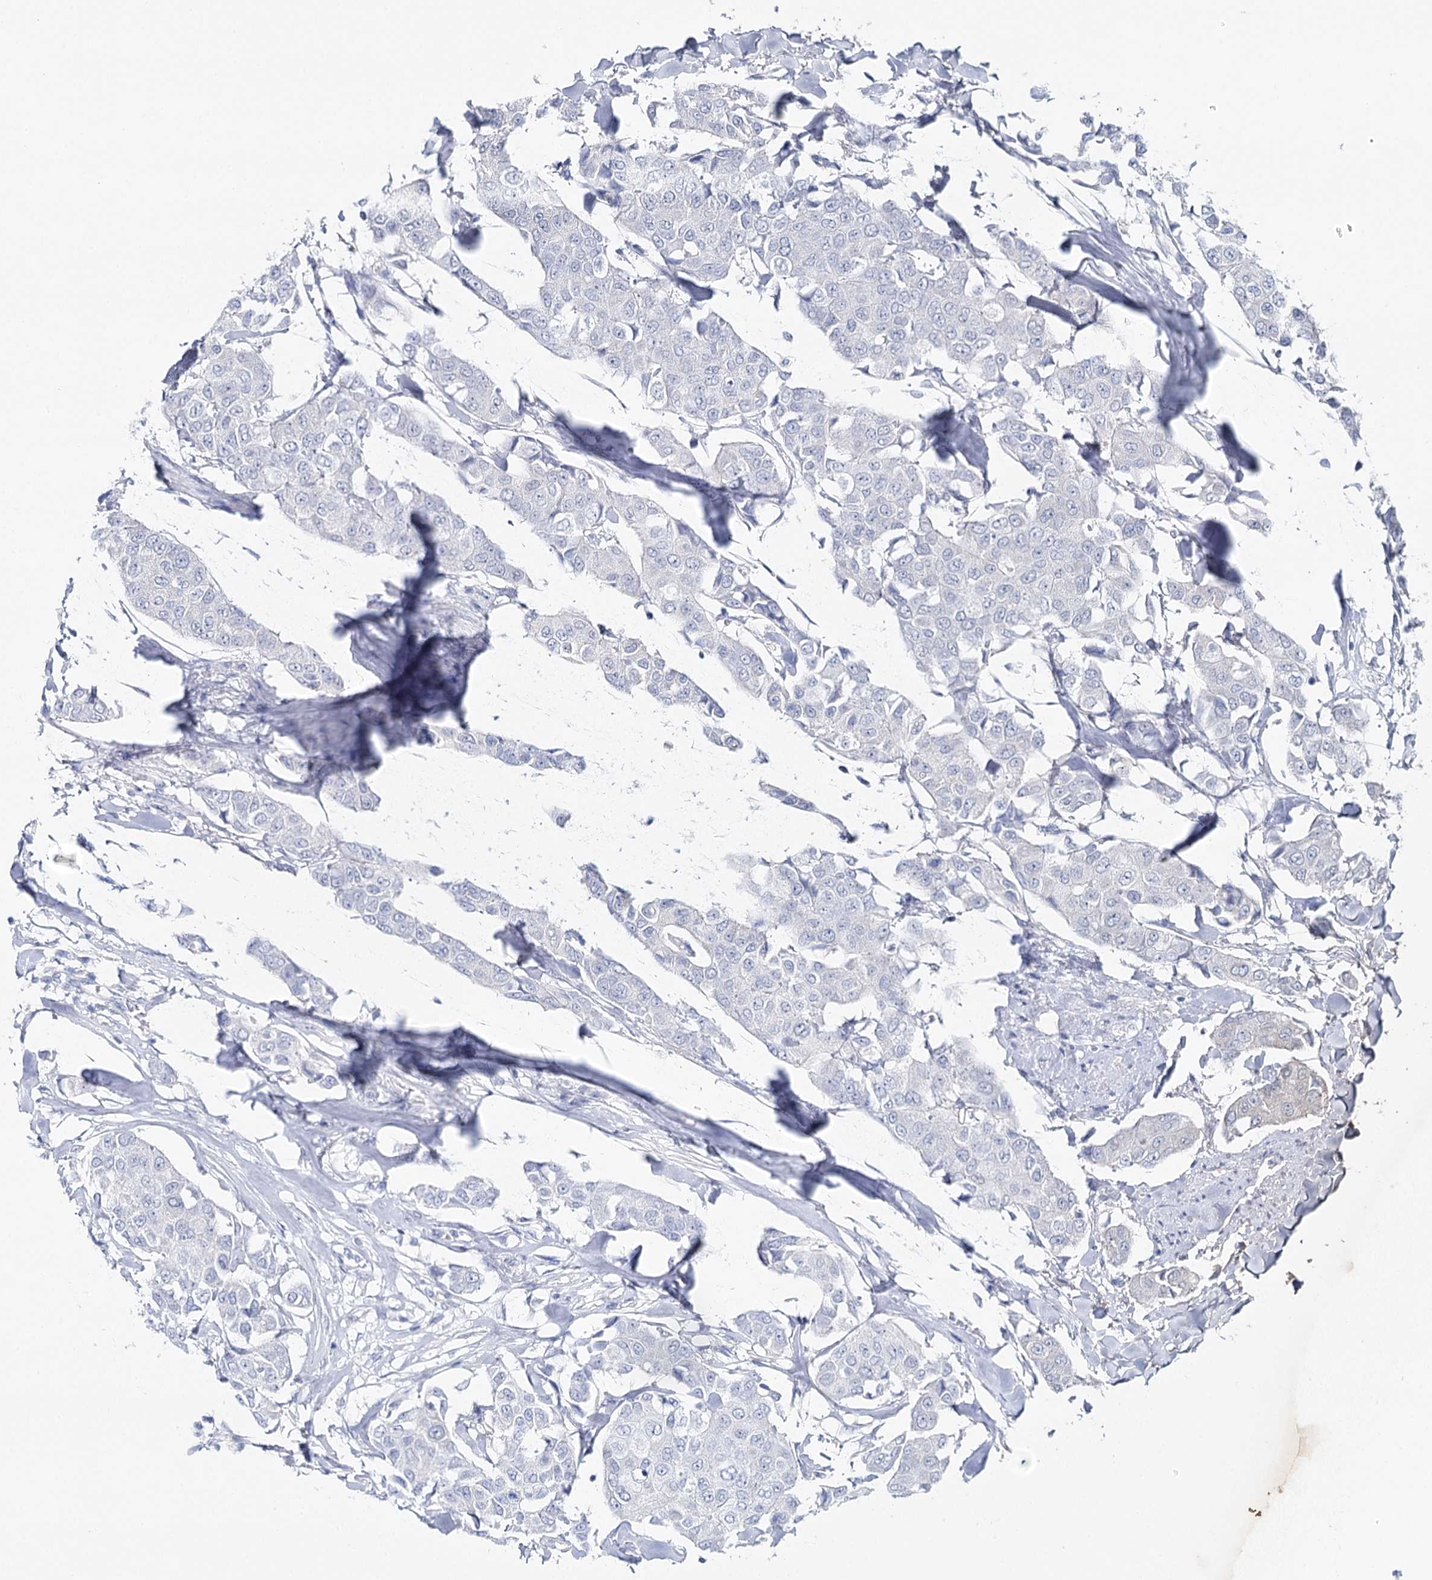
{"staining": {"intensity": "negative", "quantity": "none", "location": "none"}, "tissue": "breast cancer", "cell_type": "Tumor cells", "image_type": "cancer", "snomed": [{"axis": "morphology", "description": "Duct carcinoma"}, {"axis": "topography", "description": "Breast"}], "caption": "IHC of infiltrating ductal carcinoma (breast) exhibits no expression in tumor cells. Nuclei are stained in blue.", "gene": "CSN3", "patient": {"sex": "female", "age": 80}}